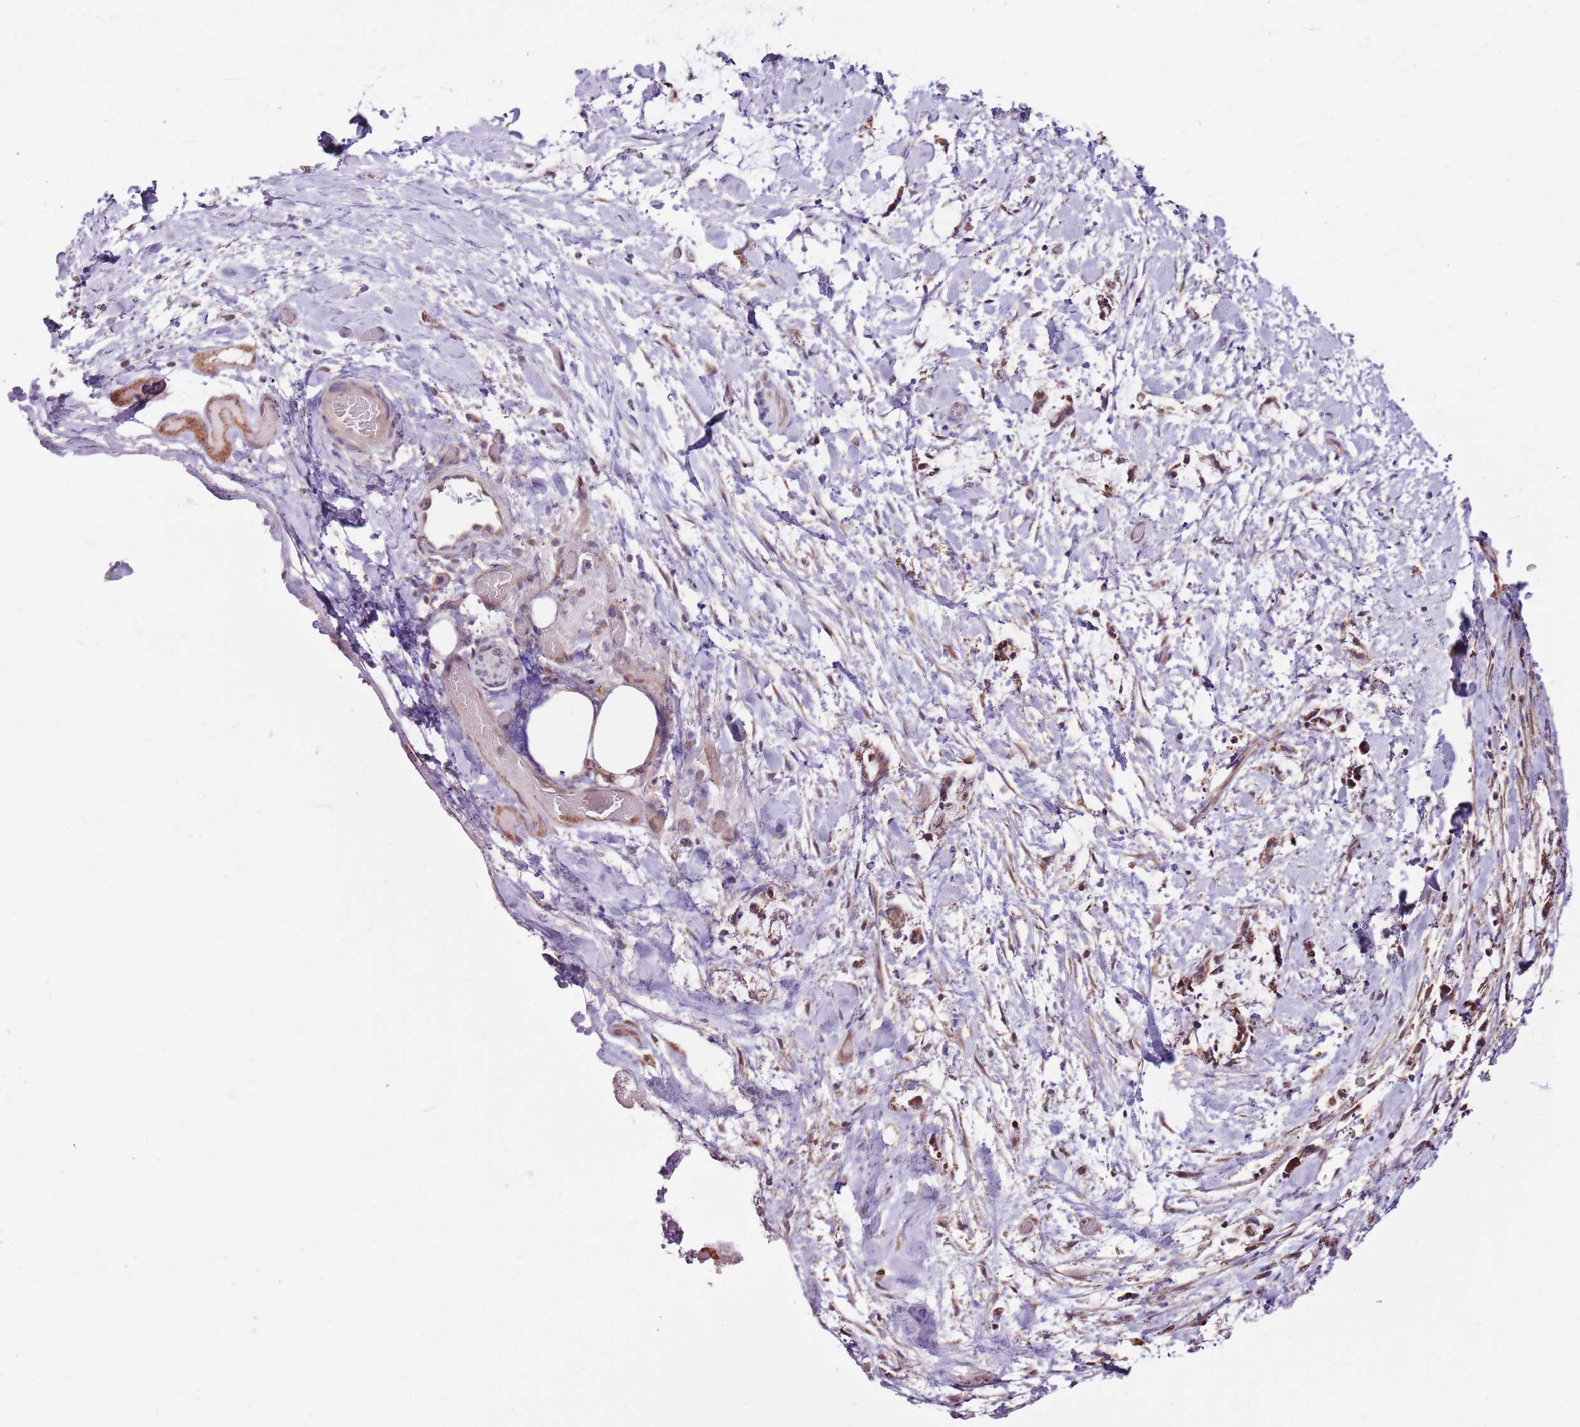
{"staining": {"intensity": "moderate", "quantity": "25%-75%", "location": "cytoplasmic/membranous,nuclear"}, "tissue": "smooth muscle", "cell_type": "Smooth muscle cells", "image_type": "normal", "snomed": [{"axis": "morphology", "description": "Normal tissue, NOS"}, {"axis": "morphology", "description": "Adenocarcinoma, NOS"}, {"axis": "topography", "description": "Colon"}, {"axis": "topography", "description": "Peripheral nerve tissue"}], "caption": "Immunohistochemistry histopathology image of unremarkable smooth muscle: smooth muscle stained using IHC shows medium levels of moderate protein expression localized specifically in the cytoplasmic/membranous,nuclear of smooth muscle cells, appearing as a cytoplasmic/membranous,nuclear brown color.", "gene": "SMG1", "patient": {"sex": "male", "age": 14}}